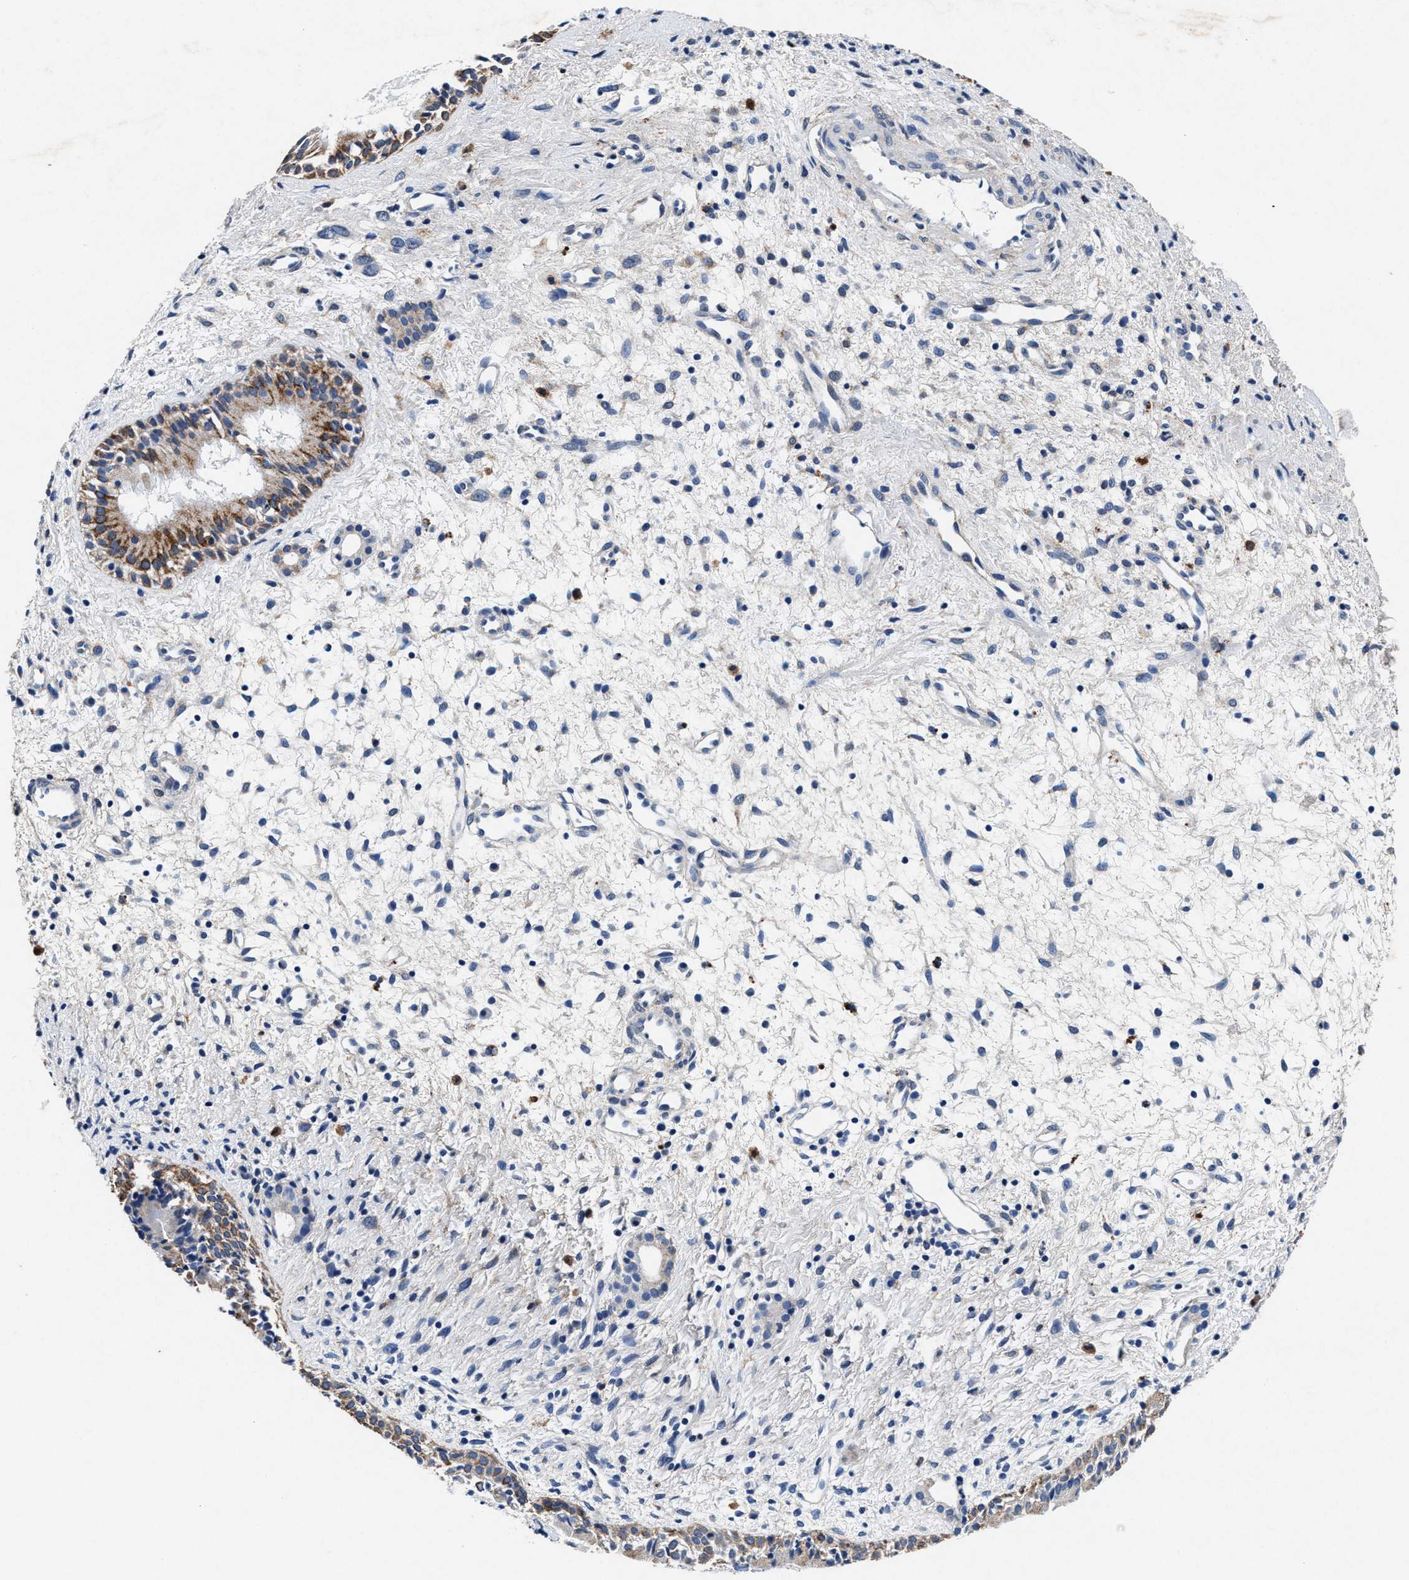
{"staining": {"intensity": "weak", "quantity": ">75%", "location": "cytoplasmic/membranous"}, "tissue": "nasopharynx", "cell_type": "Respiratory epithelial cells", "image_type": "normal", "snomed": [{"axis": "morphology", "description": "Normal tissue, NOS"}, {"axis": "topography", "description": "Nasopharynx"}], "caption": "The image demonstrates staining of unremarkable nasopharynx, revealing weak cytoplasmic/membranous protein staining (brown color) within respiratory epithelial cells.", "gene": "SLC8A1", "patient": {"sex": "male", "age": 22}}